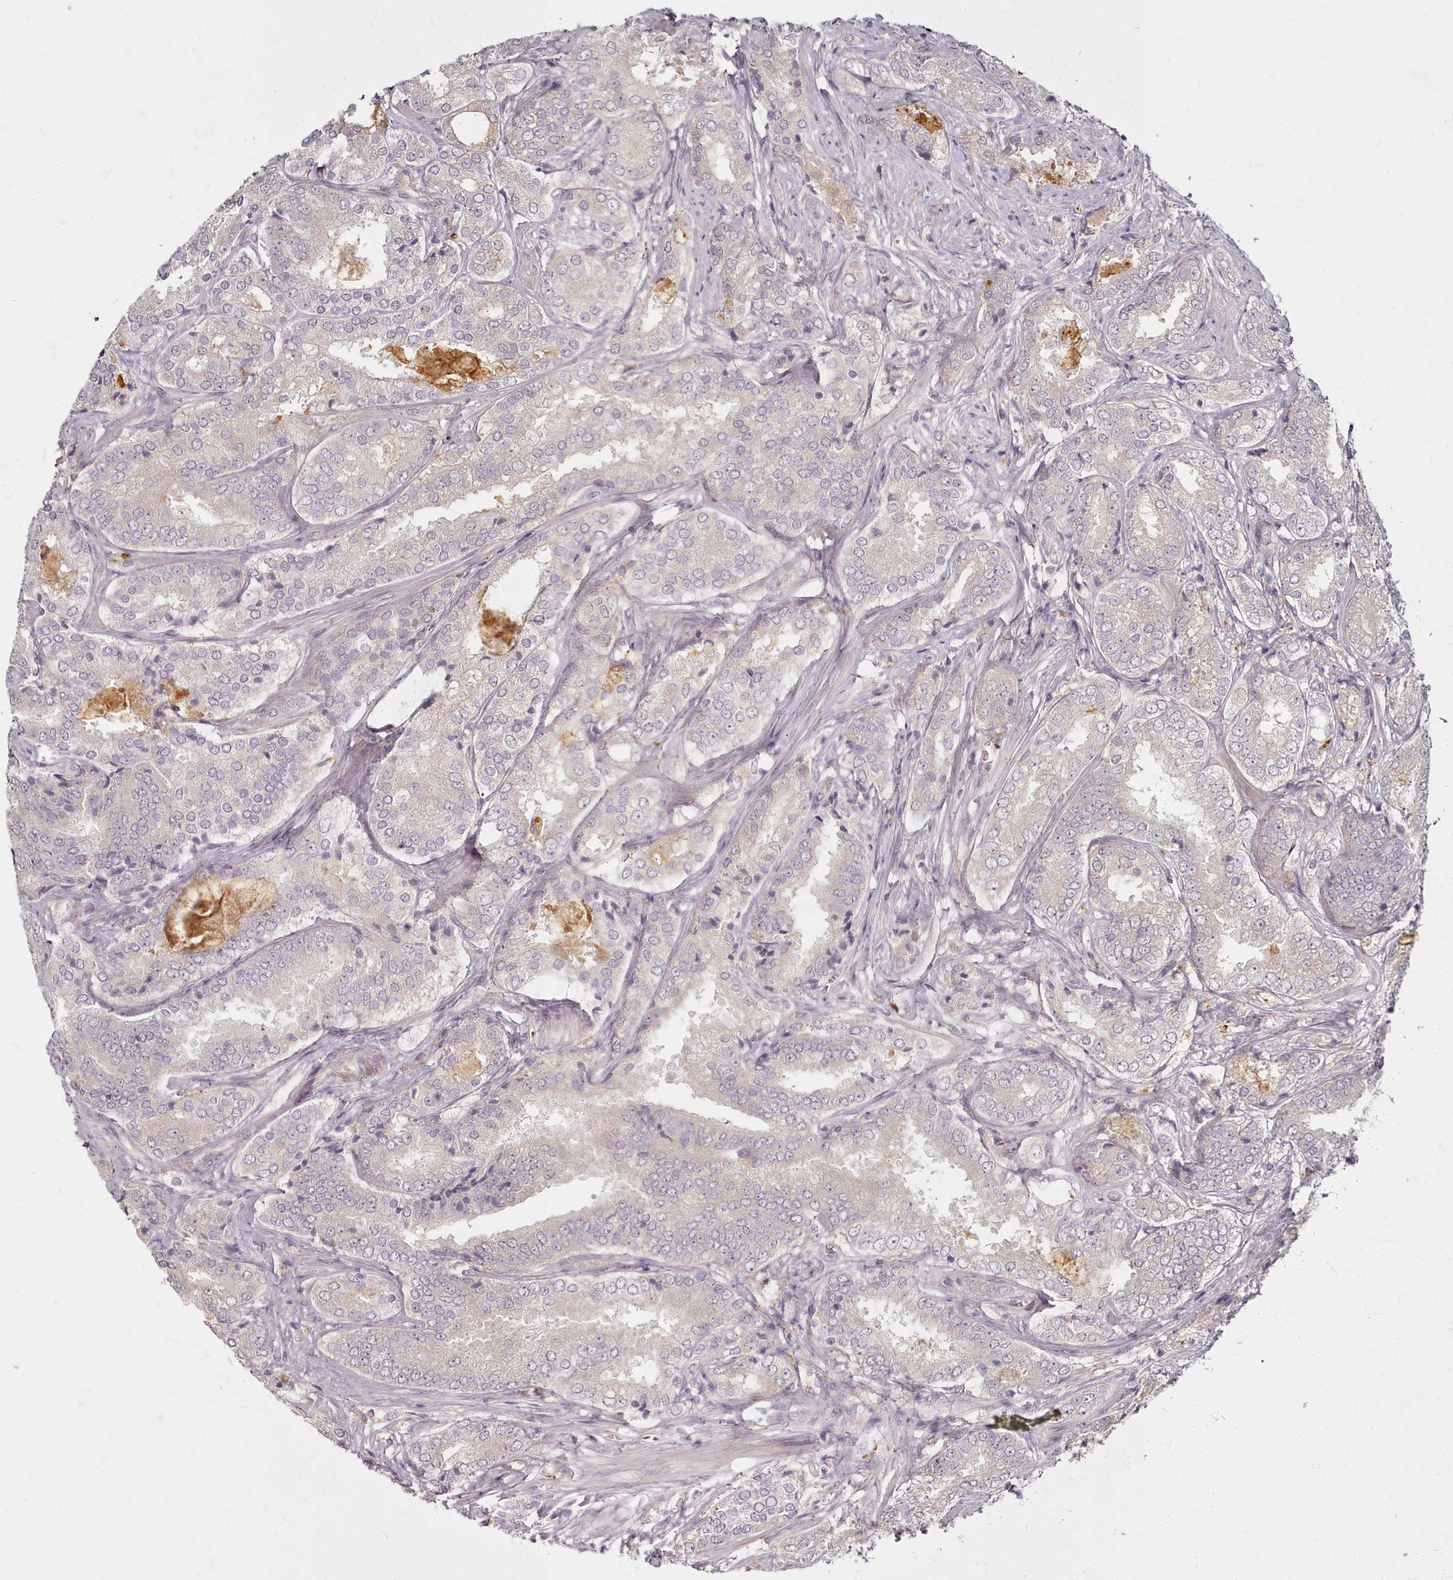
{"staining": {"intensity": "negative", "quantity": "none", "location": "none"}, "tissue": "prostate cancer", "cell_type": "Tumor cells", "image_type": "cancer", "snomed": [{"axis": "morphology", "description": "Adenocarcinoma, High grade"}, {"axis": "topography", "description": "Prostate"}], "caption": "Adenocarcinoma (high-grade) (prostate) stained for a protein using immunohistochemistry shows no staining tumor cells.", "gene": "C1QTNF5", "patient": {"sex": "male", "age": 63}}